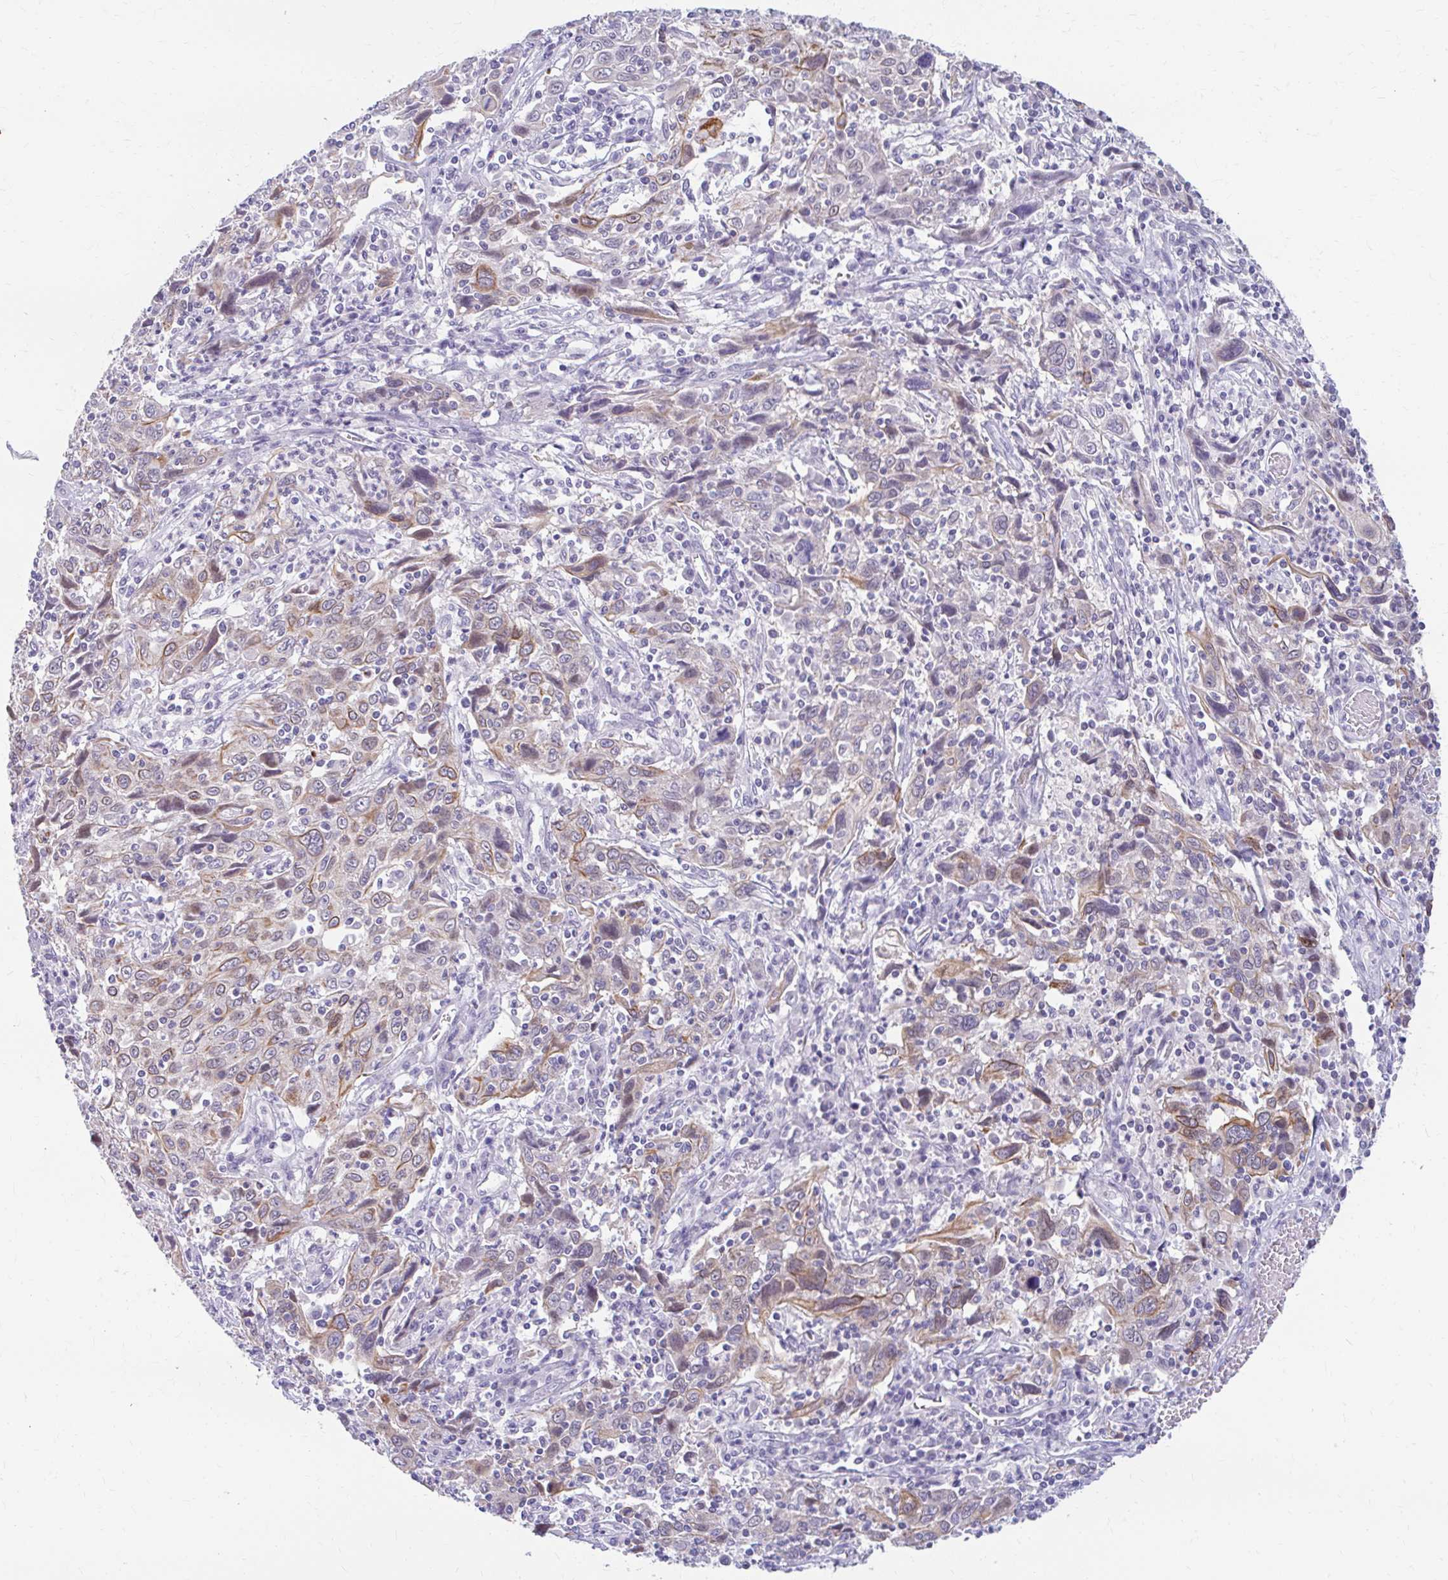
{"staining": {"intensity": "moderate", "quantity": "<25%", "location": "cytoplasmic/membranous"}, "tissue": "cervical cancer", "cell_type": "Tumor cells", "image_type": "cancer", "snomed": [{"axis": "morphology", "description": "Squamous cell carcinoma, NOS"}, {"axis": "topography", "description": "Cervix"}], "caption": "Moderate cytoplasmic/membranous positivity for a protein is appreciated in approximately <25% of tumor cells of squamous cell carcinoma (cervical) using immunohistochemistry.", "gene": "RGS16", "patient": {"sex": "female", "age": 46}}